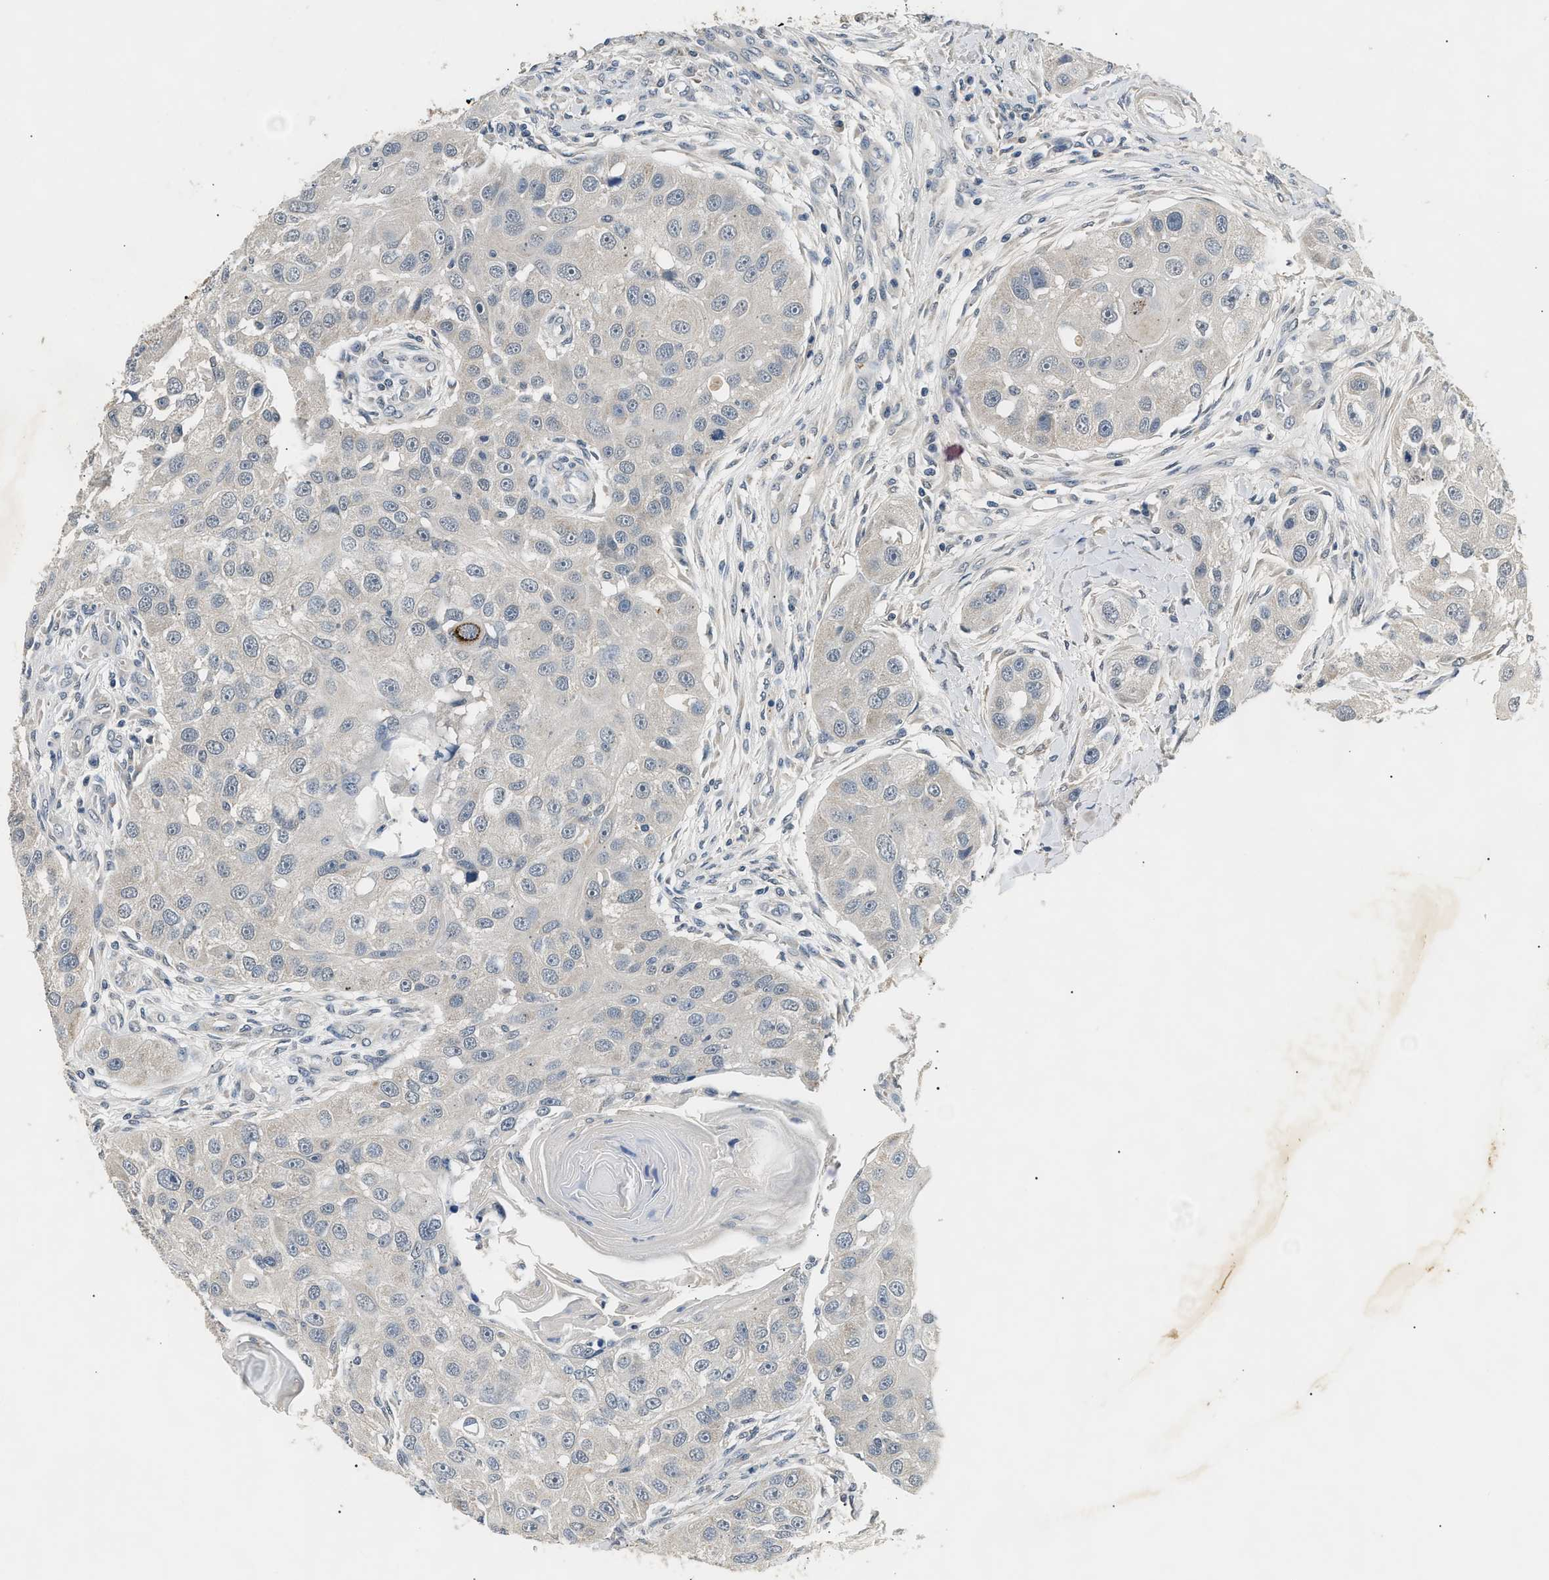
{"staining": {"intensity": "negative", "quantity": "none", "location": "none"}, "tissue": "head and neck cancer", "cell_type": "Tumor cells", "image_type": "cancer", "snomed": [{"axis": "morphology", "description": "Normal tissue, NOS"}, {"axis": "morphology", "description": "Squamous cell carcinoma, NOS"}, {"axis": "topography", "description": "Skeletal muscle"}, {"axis": "topography", "description": "Head-Neck"}], "caption": "An IHC image of head and neck squamous cell carcinoma is shown. There is no staining in tumor cells of head and neck squamous cell carcinoma.", "gene": "INHA", "patient": {"sex": "male", "age": 51}}